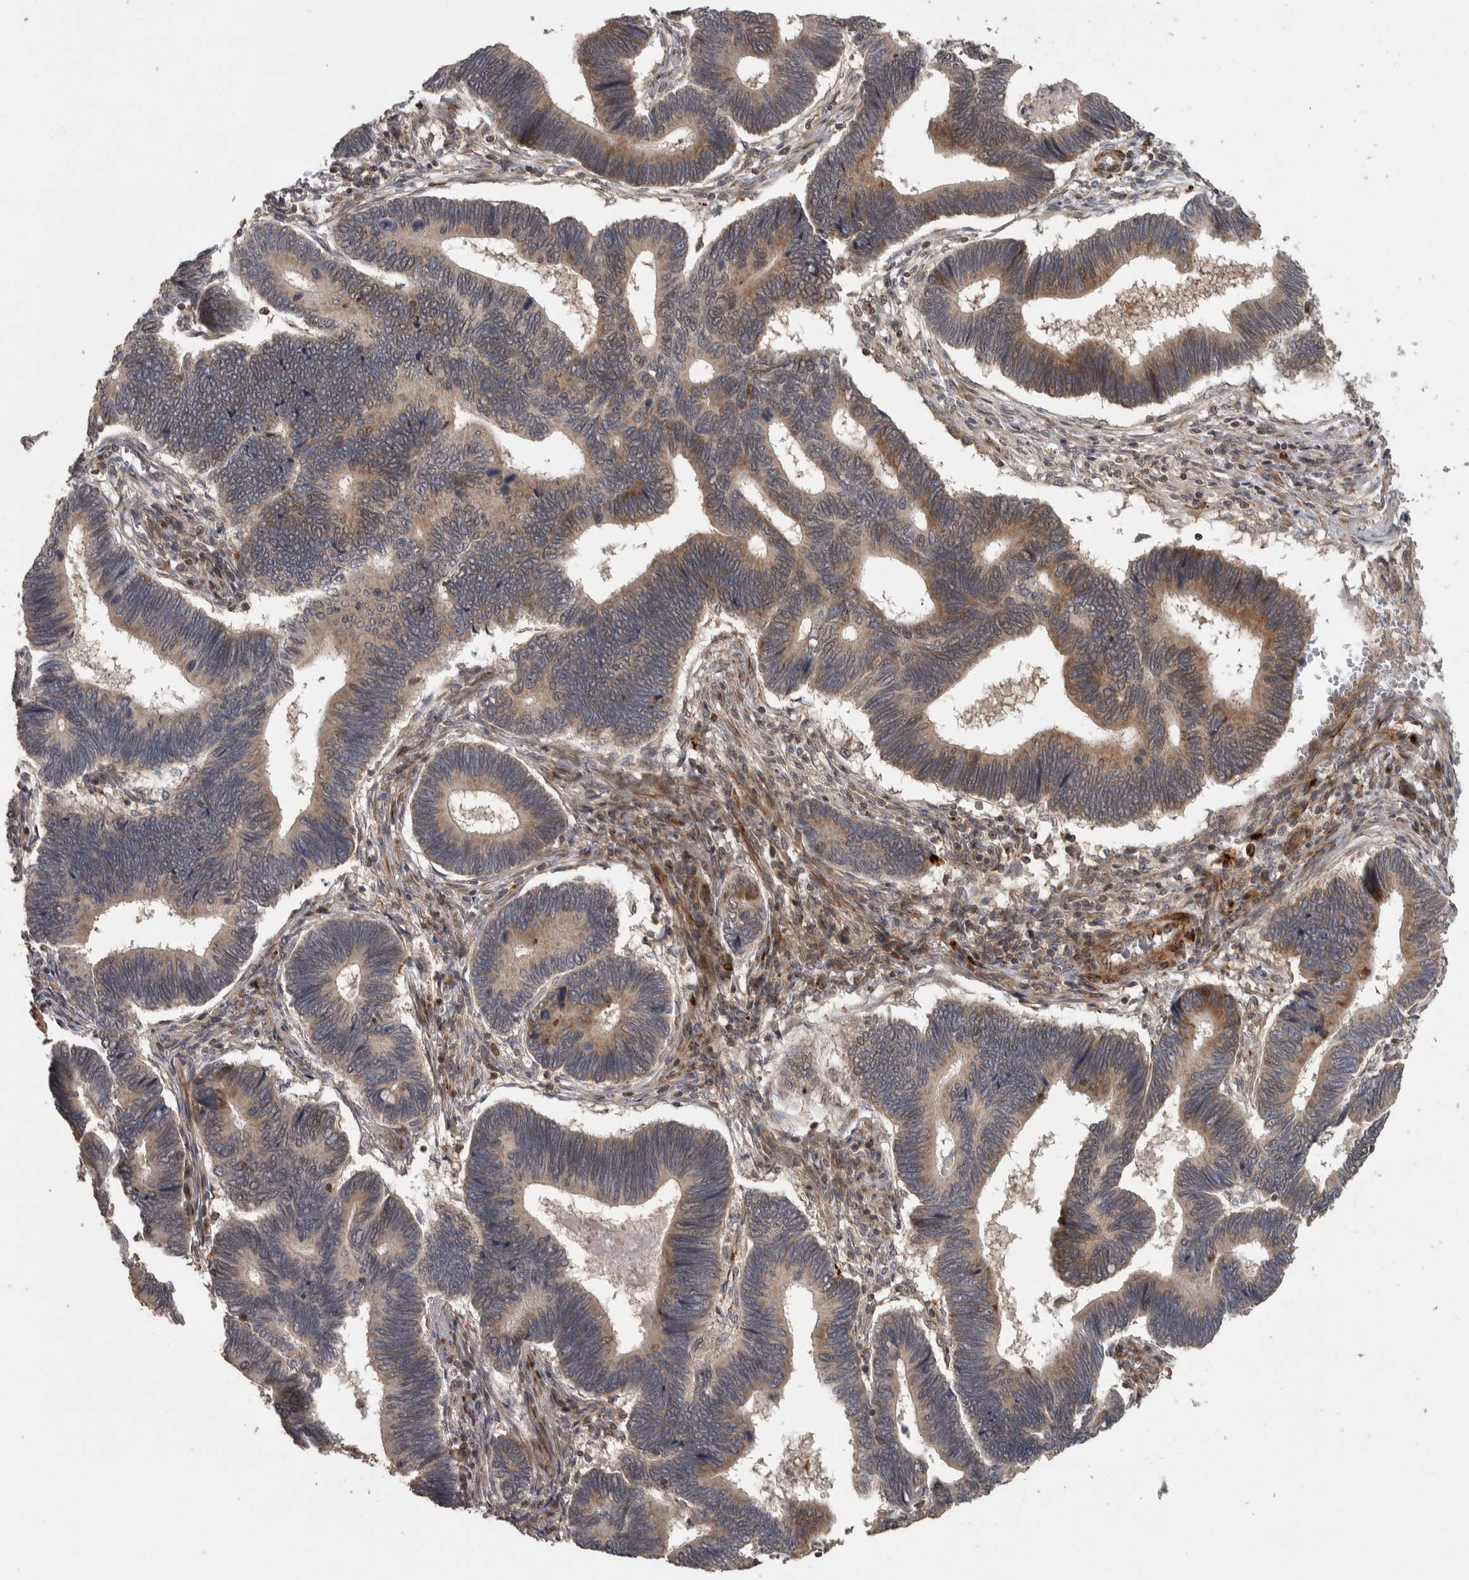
{"staining": {"intensity": "moderate", "quantity": ">75%", "location": "cytoplasmic/membranous"}, "tissue": "pancreatic cancer", "cell_type": "Tumor cells", "image_type": "cancer", "snomed": [{"axis": "morphology", "description": "Adenocarcinoma, NOS"}, {"axis": "topography", "description": "Pancreas"}], "caption": "Adenocarcinoma (pancreatic) stained with immunohistochemistry demonstrates moderate cytoplasmic/membranous staining in about >75% of tumor cells.", "gene": "ERAL1", "patient": {"sex": "female", "age": 70}}